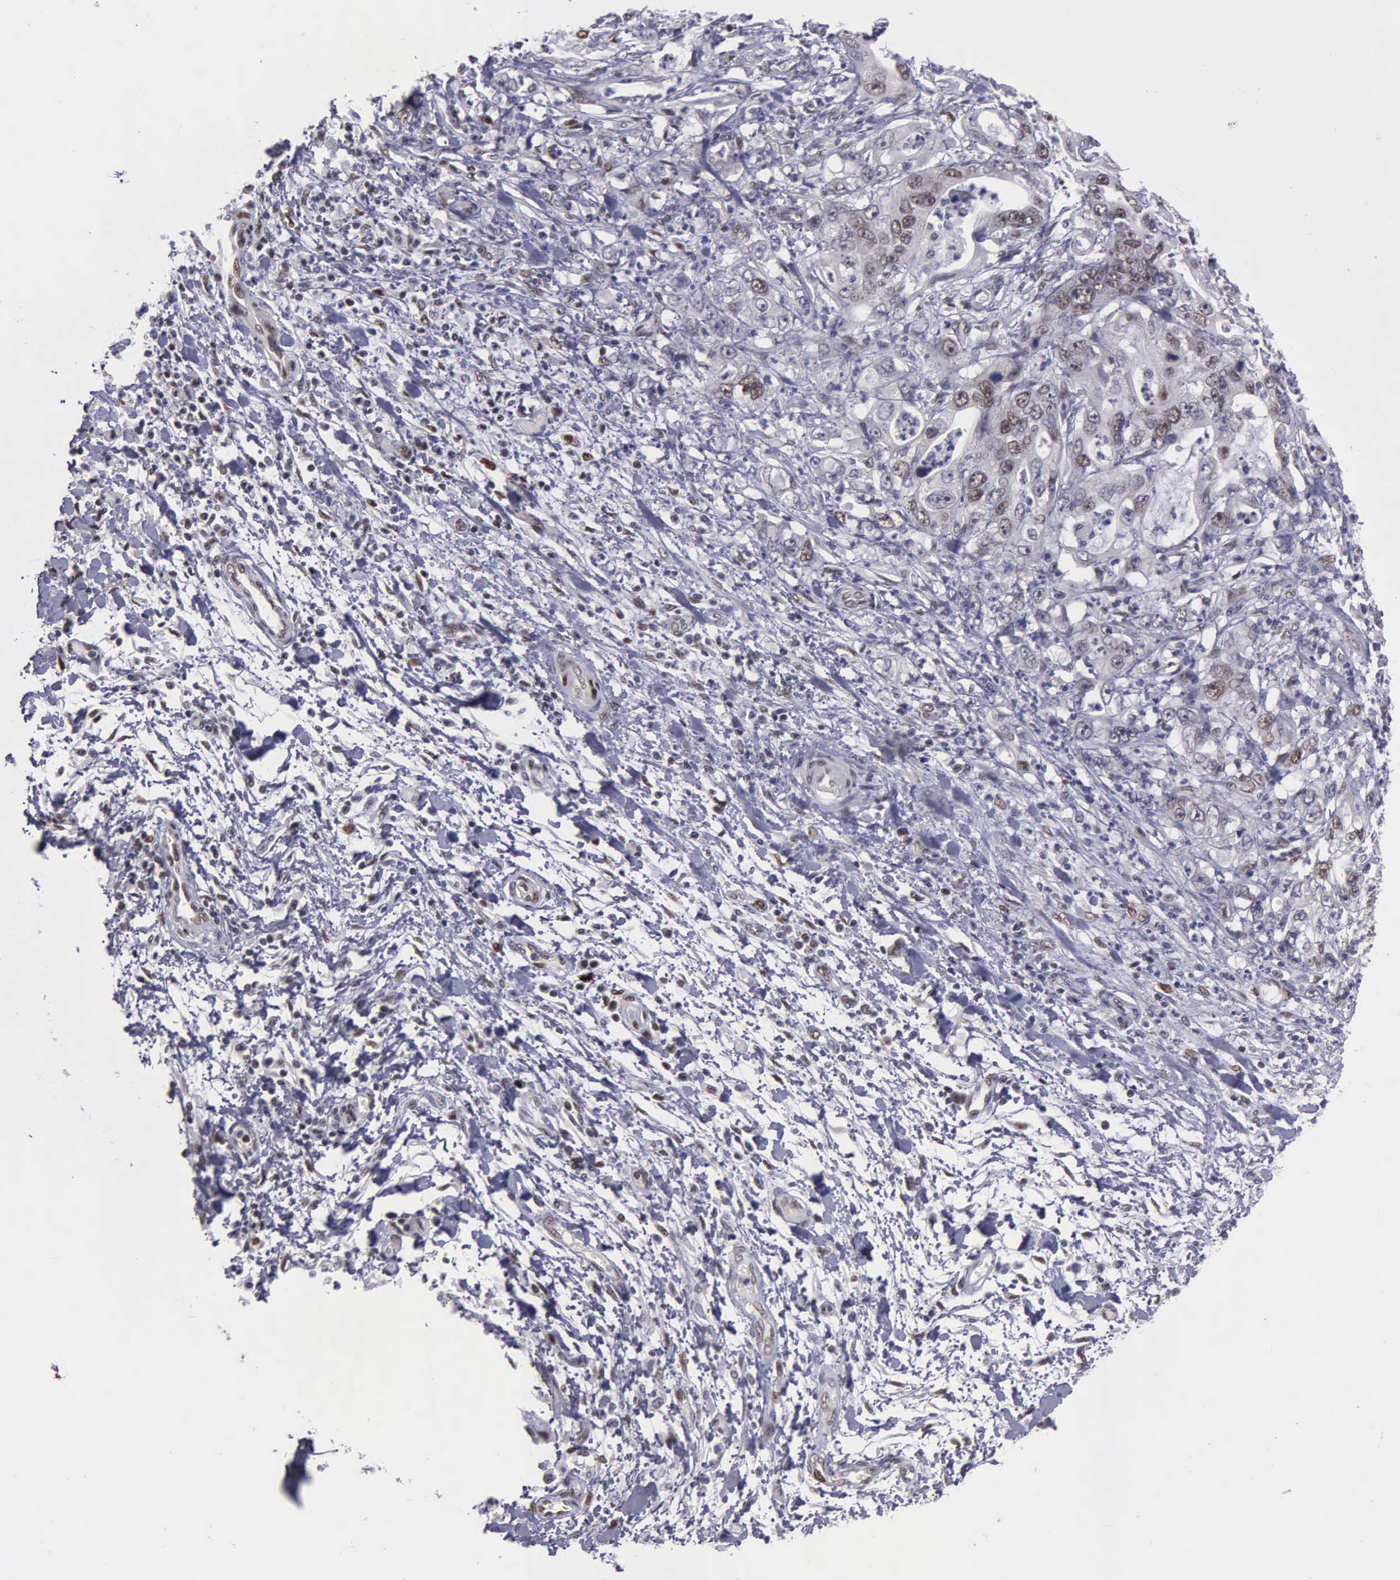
{"staining": {"intensity": "weak", "quantity": "<25%", "location": "nuclear"}, "tissue": "stomach cancer", "cell_type": "Tumor cells", "image_type": "cancer", "snomed": [{"axis": "morphology", "description": "Adenocarcinoma, NOS"}, {"axis": "topography", "description": "Pancreas"}, {"axis": "topography", "description": "Stomach, upper"}], "caption": "Stomach cancer (adenocarcinoma) stained for a protein using immunohistochemistry displays no staining tumor cells.", "gene": "UBR7", "patient": {"sex": "male", "age": 77}}